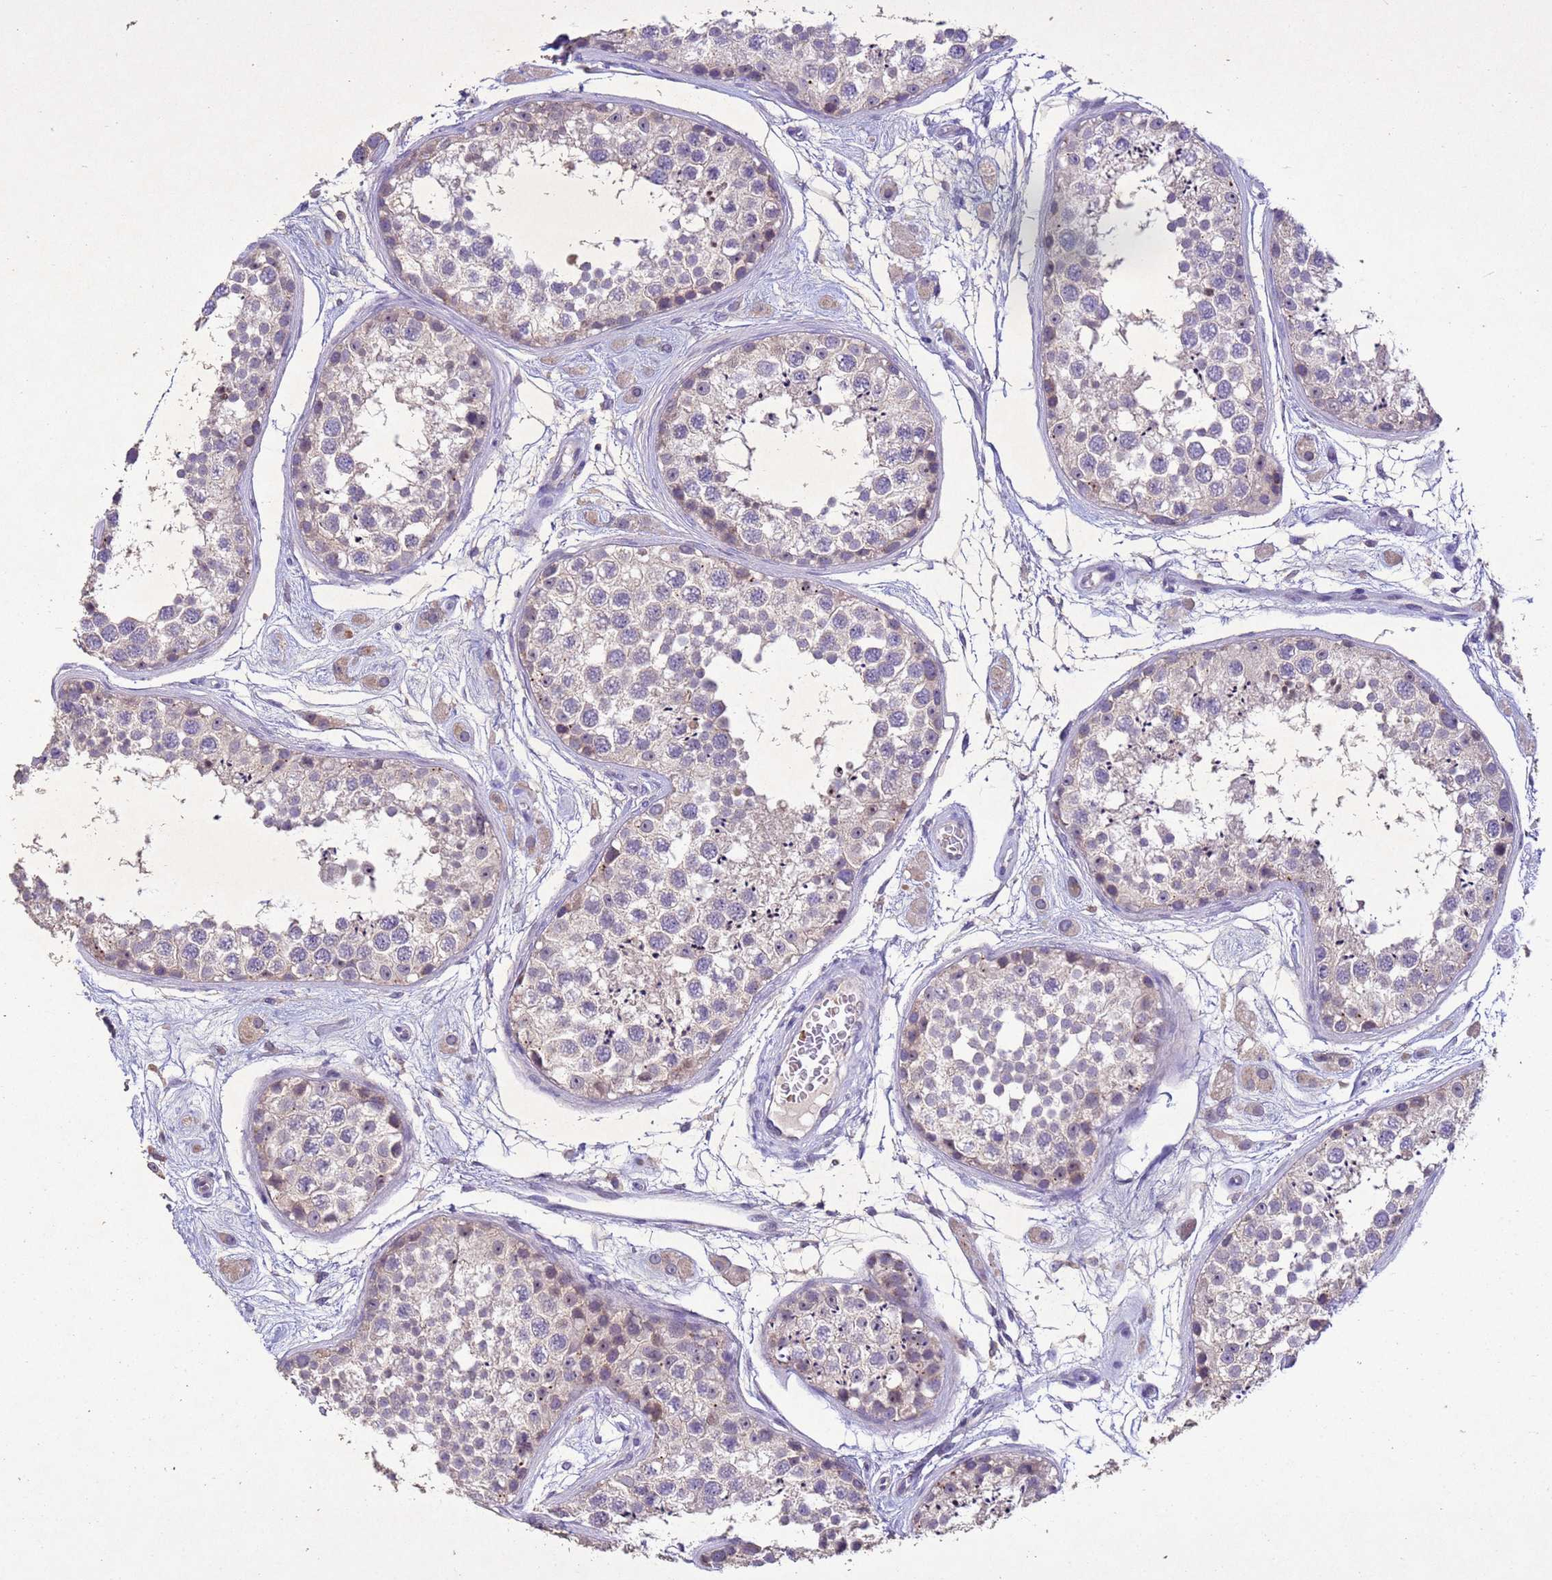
{"staining": {"intensity": "negative", "quantity": "none", "location": "none"}, "tissue": "testis", "cell_type": "Cells in seminiferous ducts", "image_type": "normal", "snomed": [{"axis": "morphology", "description": "Normal tissue, NOS"}, {"axis": "topography", "description": "Testis"}], "caption": "Unremarkable testis was stained to show a protein in brown. There is no significant expression in cells in seminiferous ducts.", "gene": "NLRP11", "patient": {"sex": "male", "age": 25}}